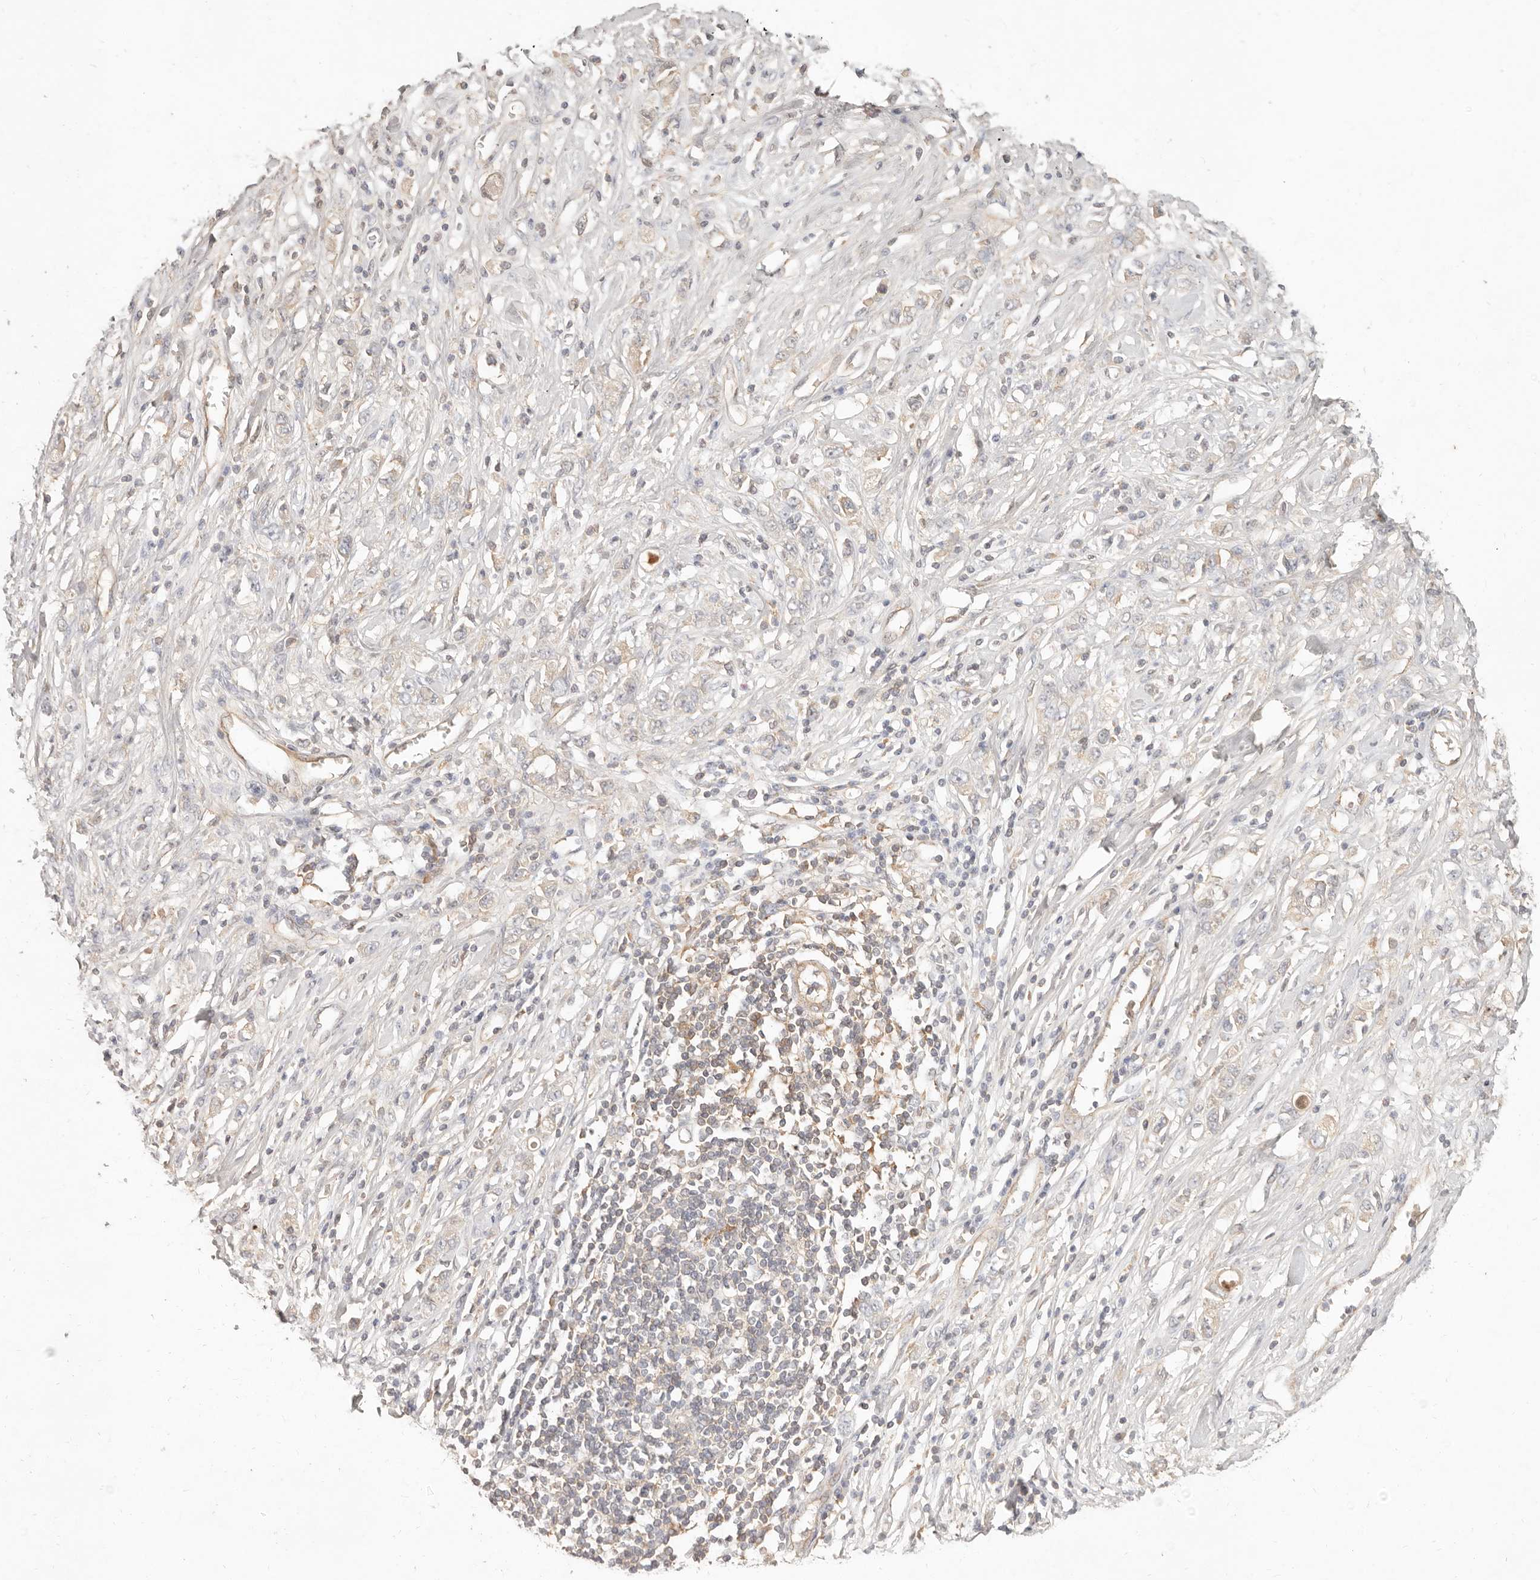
{"staining": {"intensity": "negative", "quantity": "none", "location": "none"}, "tissue": "stomach cancer", "cell_type": "Tumor cells", "image_type": "cancer", "snomed": [{"axis": "morphology", "description": "Adenocarcinoma, NOS"}, {"axis": "topography", "description": "Stomach"}], "caption": "Tumor cells are negative for brown protein staining in stomach cancer (adenocarcinoma).", "gene": "NECAP2", "patient": {"sex": "female", "age": 76}}